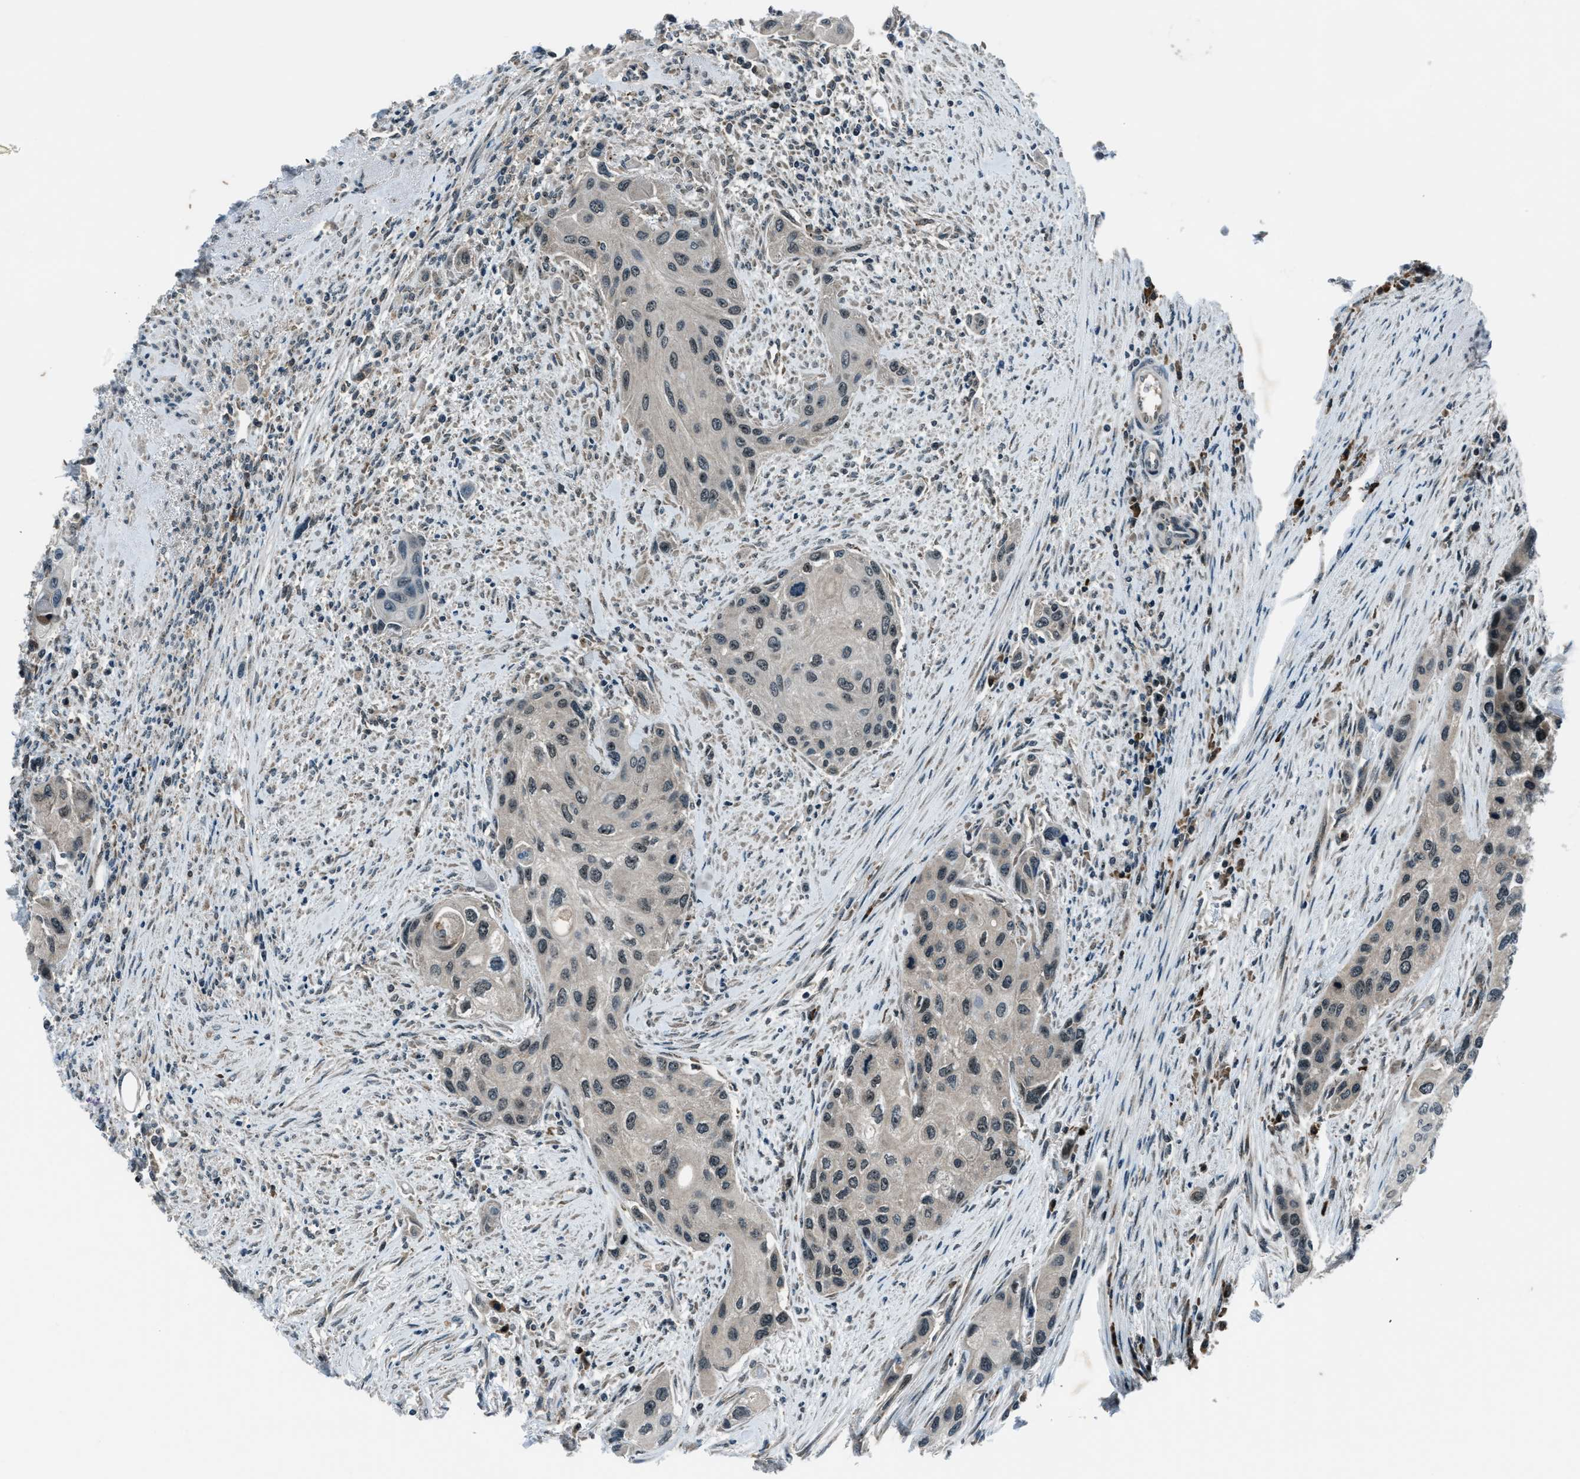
{"staining": {"intensity": "weak", "quantity": "25%-75%", "location": "nuclear"}, "tissue": "urothelial cancer", "cell_type": "Tumor cells", "image_type": "cancer", "snomed": [{"axis": "morphology", "description": "Urothelial carcinoma, High grade"}, {"axis": "topography", "description": "Urinary bladder"}], "caption": "Weak nuclear staining is appreciated in about 25%-75% of tumor cells in high-grade urothelial carcinoma. (Brightfield microscopy of DAB IHC at high magnification).", "gene": "ACTL9", "patient": {"sex": "female", "age": 56}}